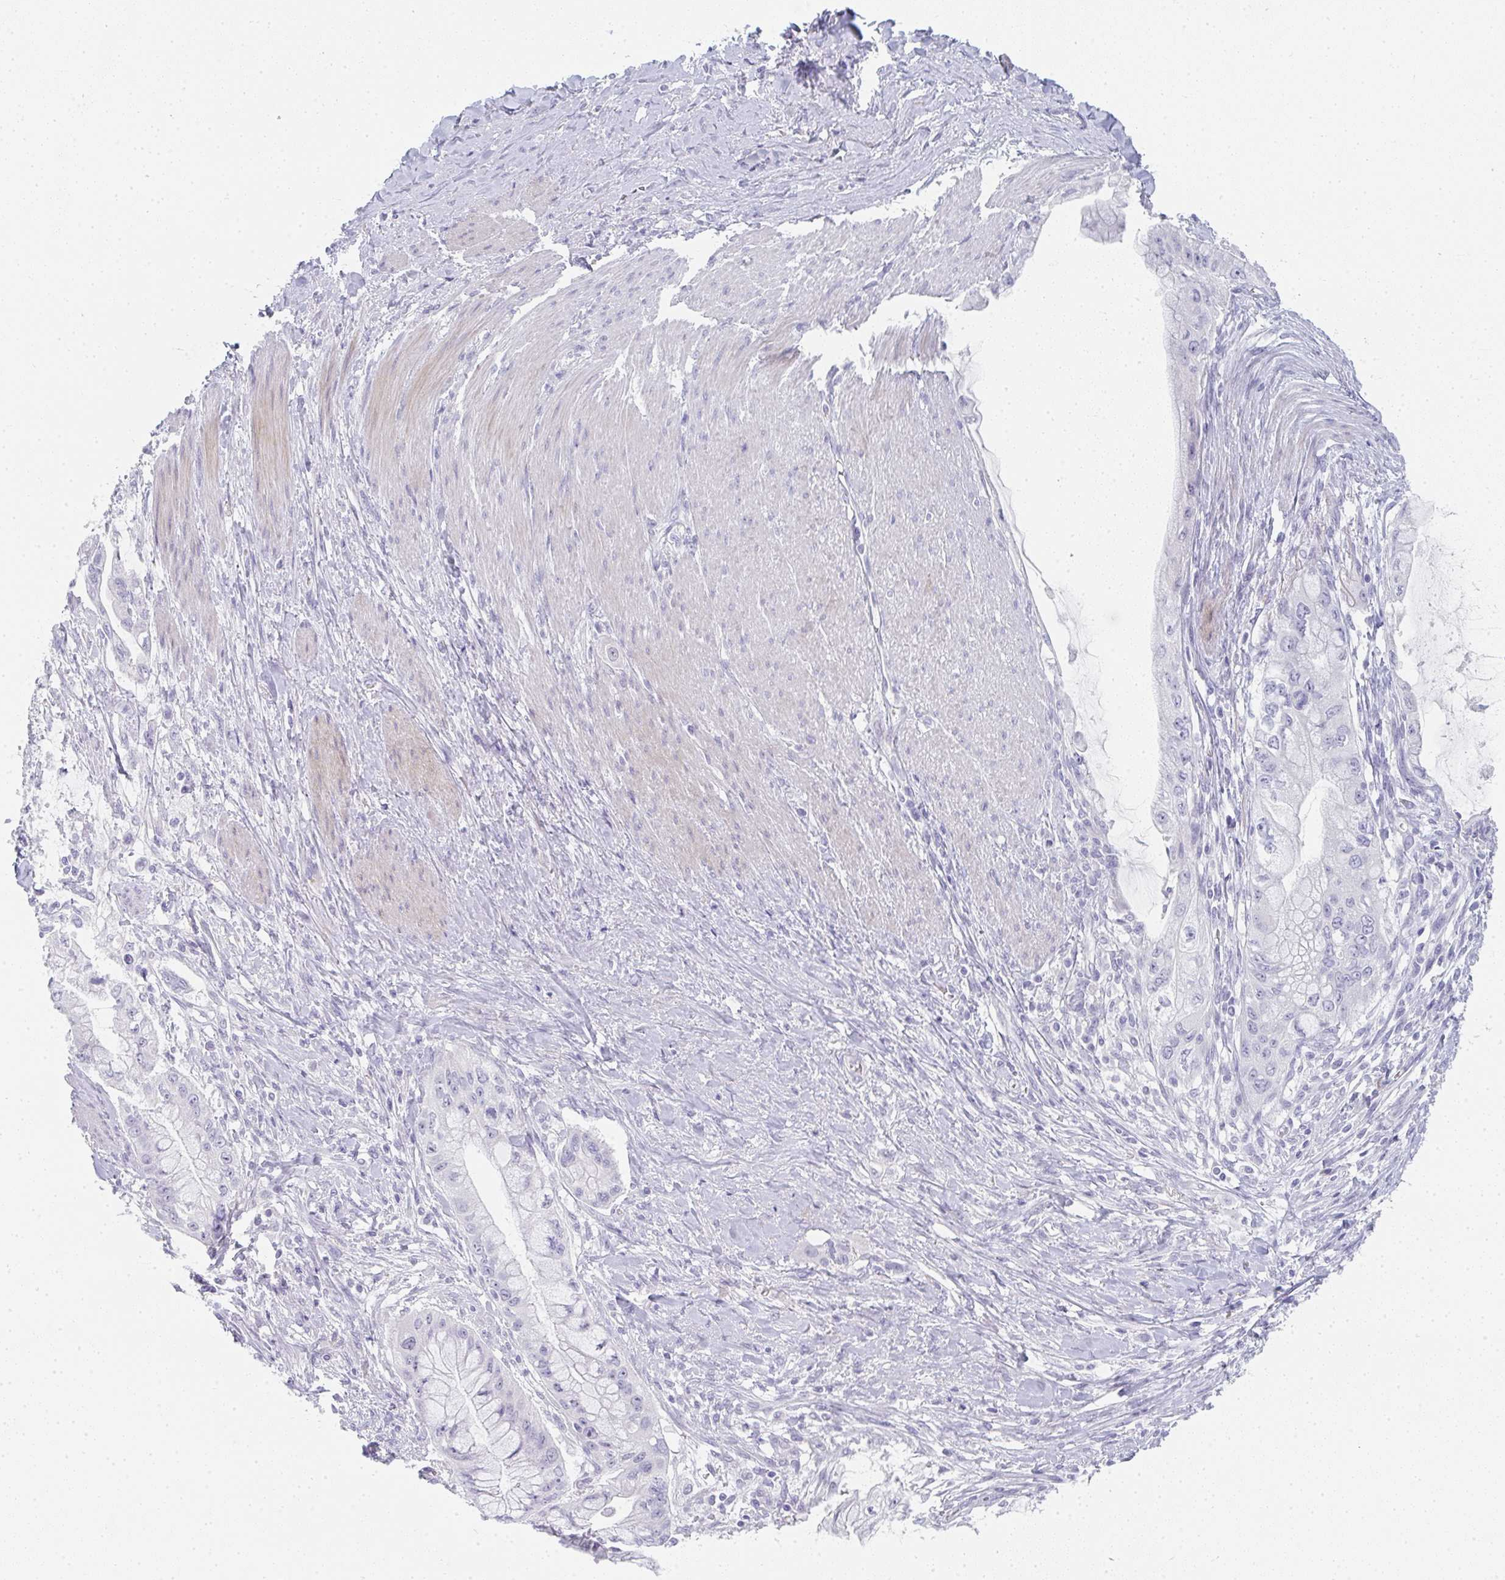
{"staining": {"intensity": "negative", "quantity": "none", "location": "none"}, "tissue": "pancreatic cancer", "cell_type": "Tumor cells", "image_type": "cancer", "snomed": [{"axis": "morphology", "description": "Adenocarcinoma, NOS"}, {"axis": "topography", "description": "Pancreas"}], "caption": "This is an immunohistochemistry (IHC) histopathology image of human pancreatic cancer. There is no positivity in tumor cells.", "gene": "NEU2", "patient": {"sex": "male", "age": 48}}